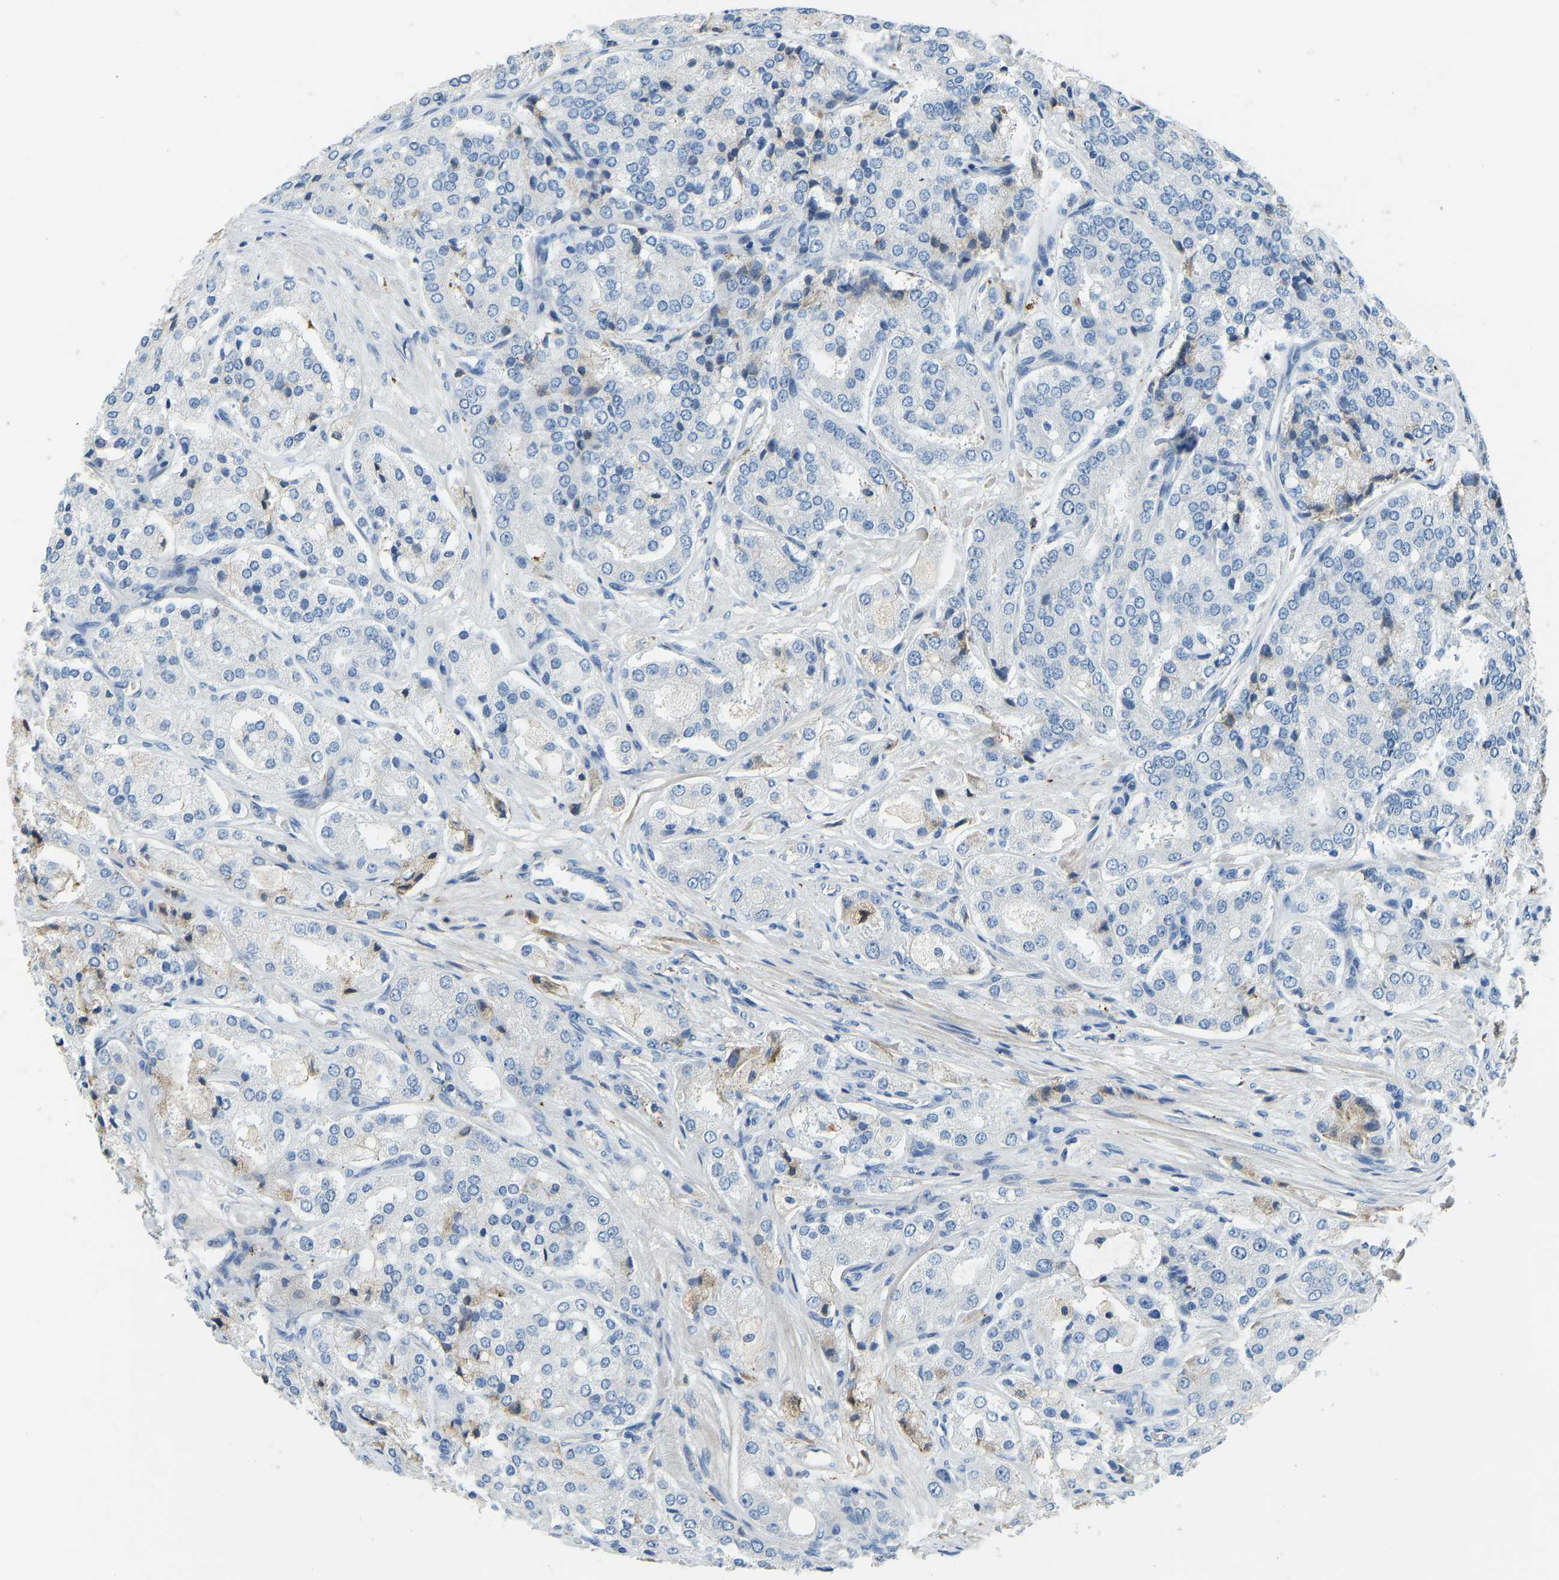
{"staining": {"intensity": "negative", "quantity": "none", "location": "none"}, "tissue": "prostate cancer", "cell_type": "Tumor cells", "image_type": "cancer", "snomed": [{"axis": "morphology", "description": "Adenocarcinoma, High grade"}, {"axis": "topography", "description": "Prostate"}], "caption": "Immunohistochemistry (IHC) micrograph of neoplastic tissue: human prostate cancer (high-grade adenocarcinoma) stained with DAB reveals no significant protein positivity in tumor cells.", "gene": "THBS4", "patient": {"sex": "male", "age": 65}}